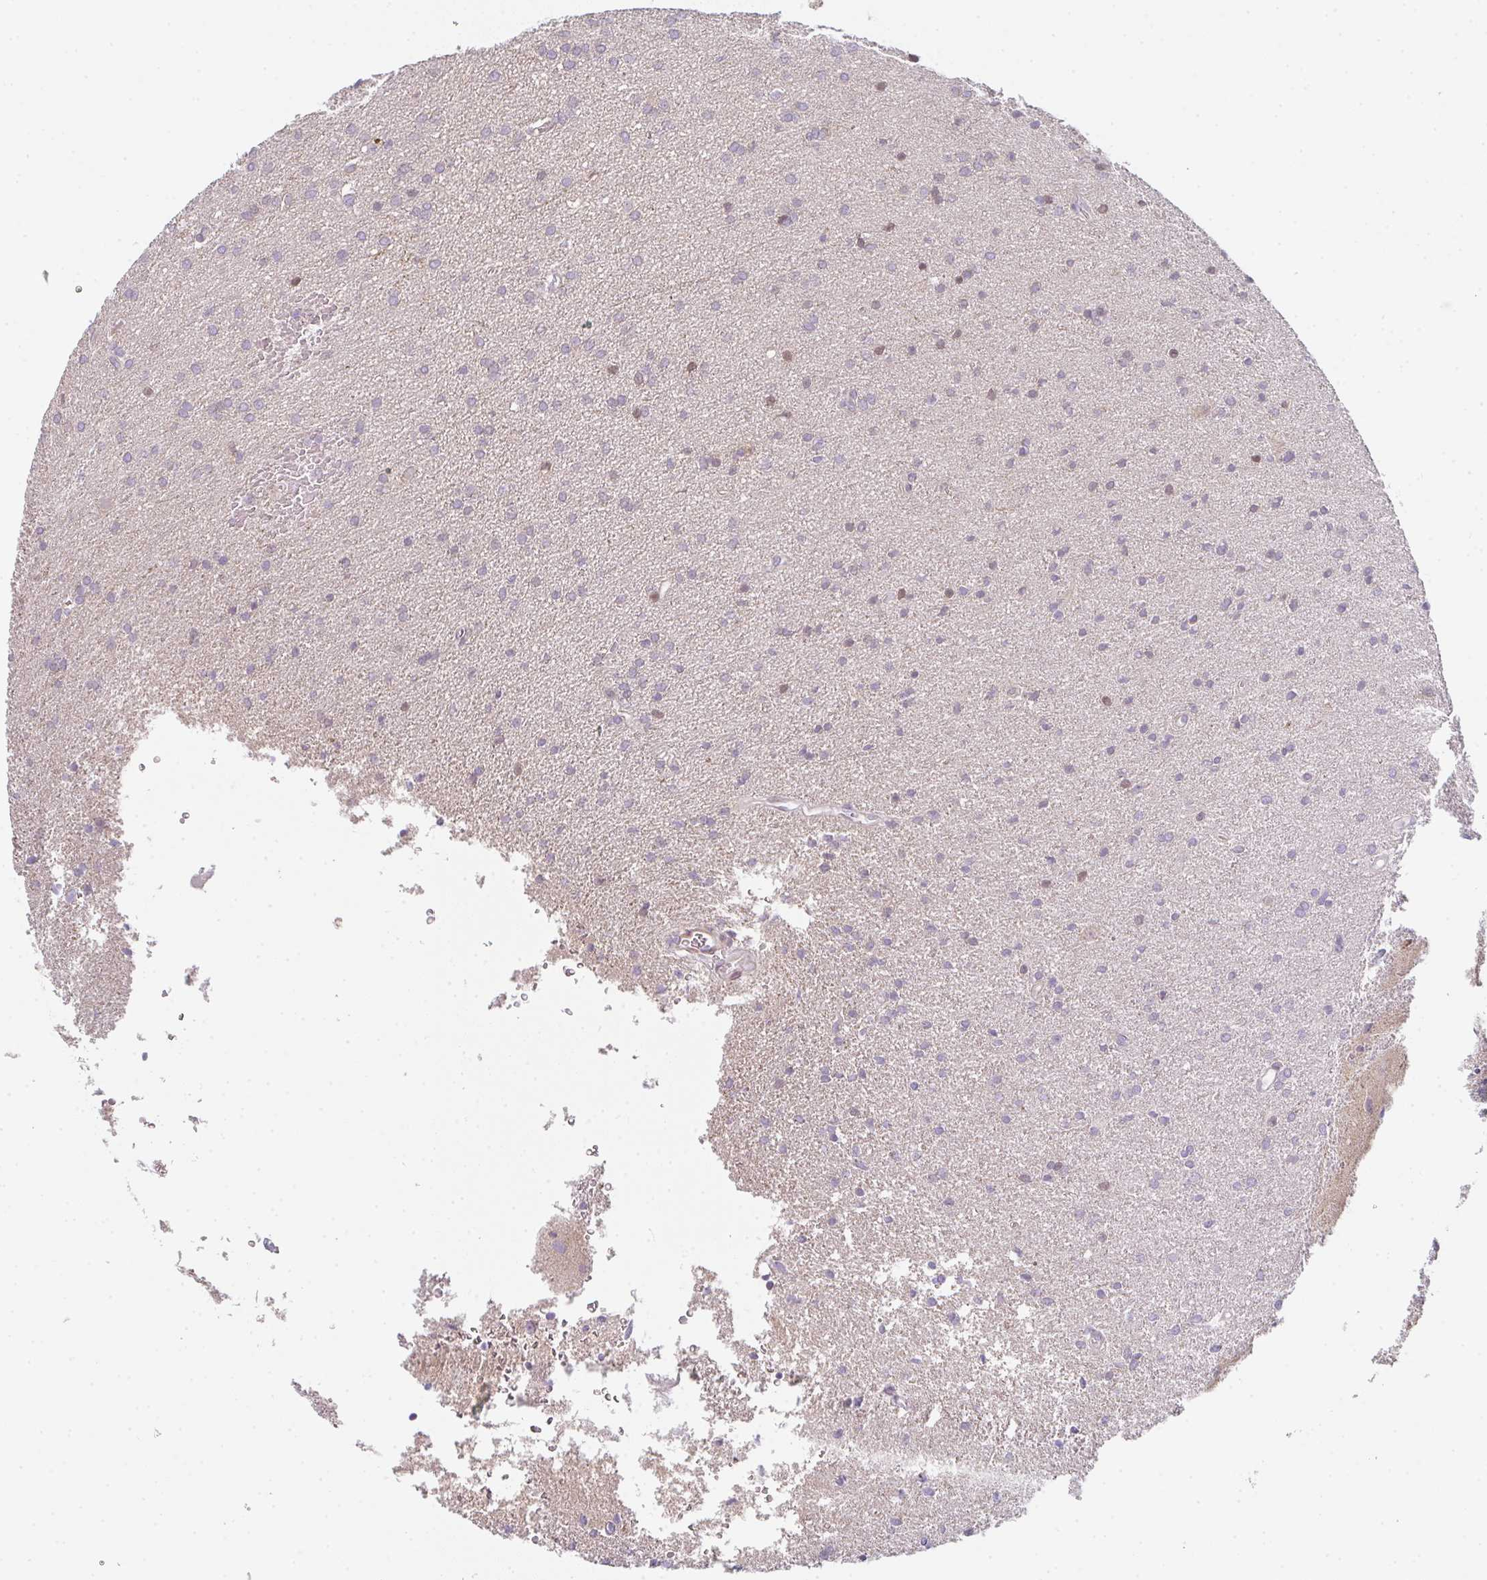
{"staining": {"intensity": "negative", "quantity": "none", "location": "none"}, "tissue": "glioma", "cell_type": "Tumor cells", "image_type": "cancer", "snomed": [{"axis": "morphology", "description": "Glioma, malignant, Low grade"}, {"axis": "topography", "description": "Brain"}], "caption": "Image shows no significant protein staining in tumor cells of glioma. (DAB immunohistochemistry (IHC) visualized using brightfield microscopy, high magnification).", "gene": "TMEM237", "patient": {"sex": "female", "age": 34}}